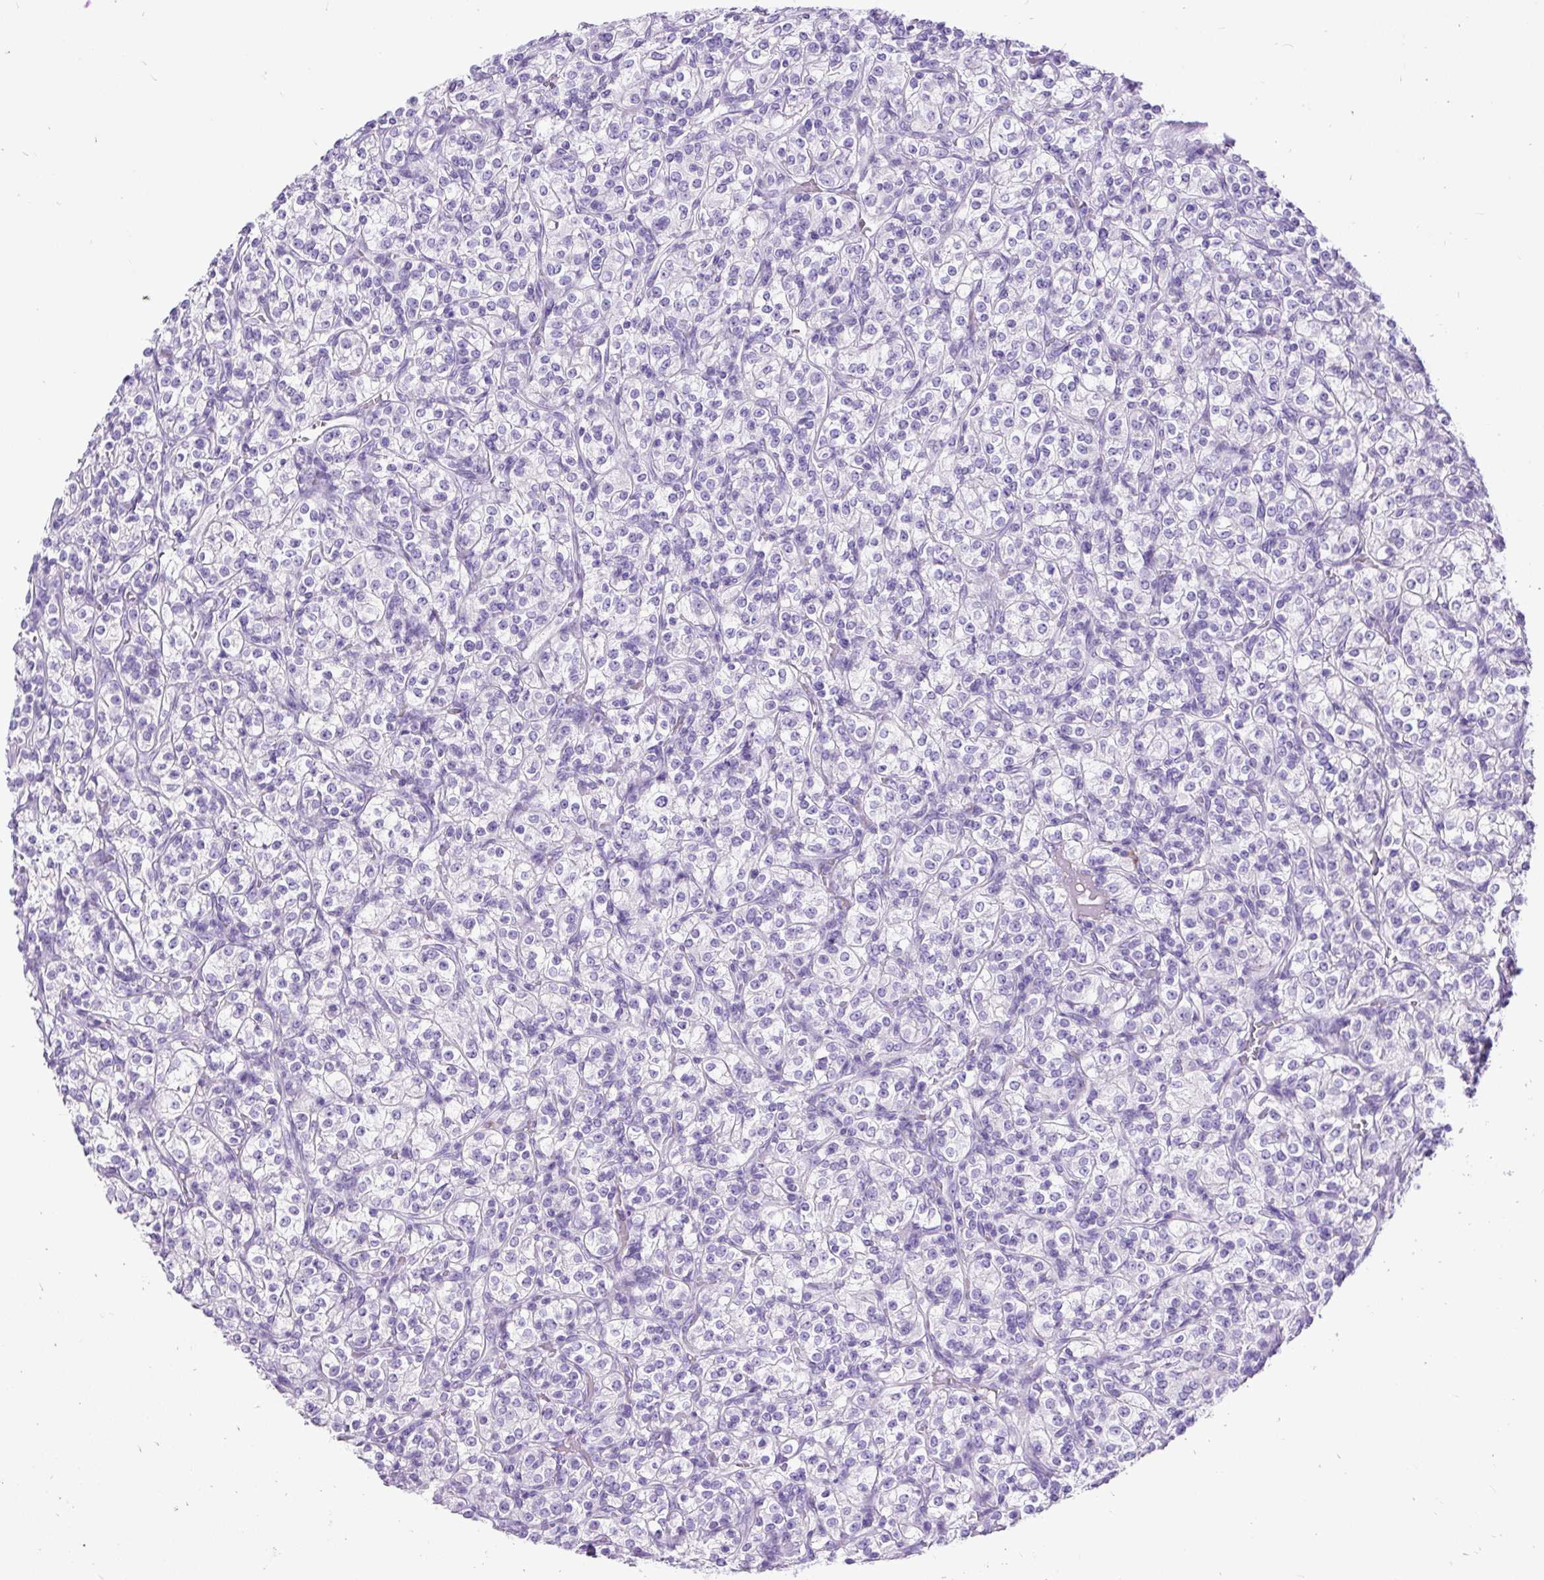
{"staining": {"intensity": "negative", "quantity": "none", "location": "none"}, "tissue": "renal cancer", "cell_type": "Tumor cells", "image_type": "cancer", "snomed": [{"axis": "morphology", "description": "Adenocarcinoma, NOS"}, {"axis": "topography", "description": "Kidney"}], "caption": "This is an IHC photomicrograph of human renal cancer (adenocarcinoma). There is no positivity in tumor cells.", "gene": "PDIA2", "patient": {"sex": "male", "age": 77}}